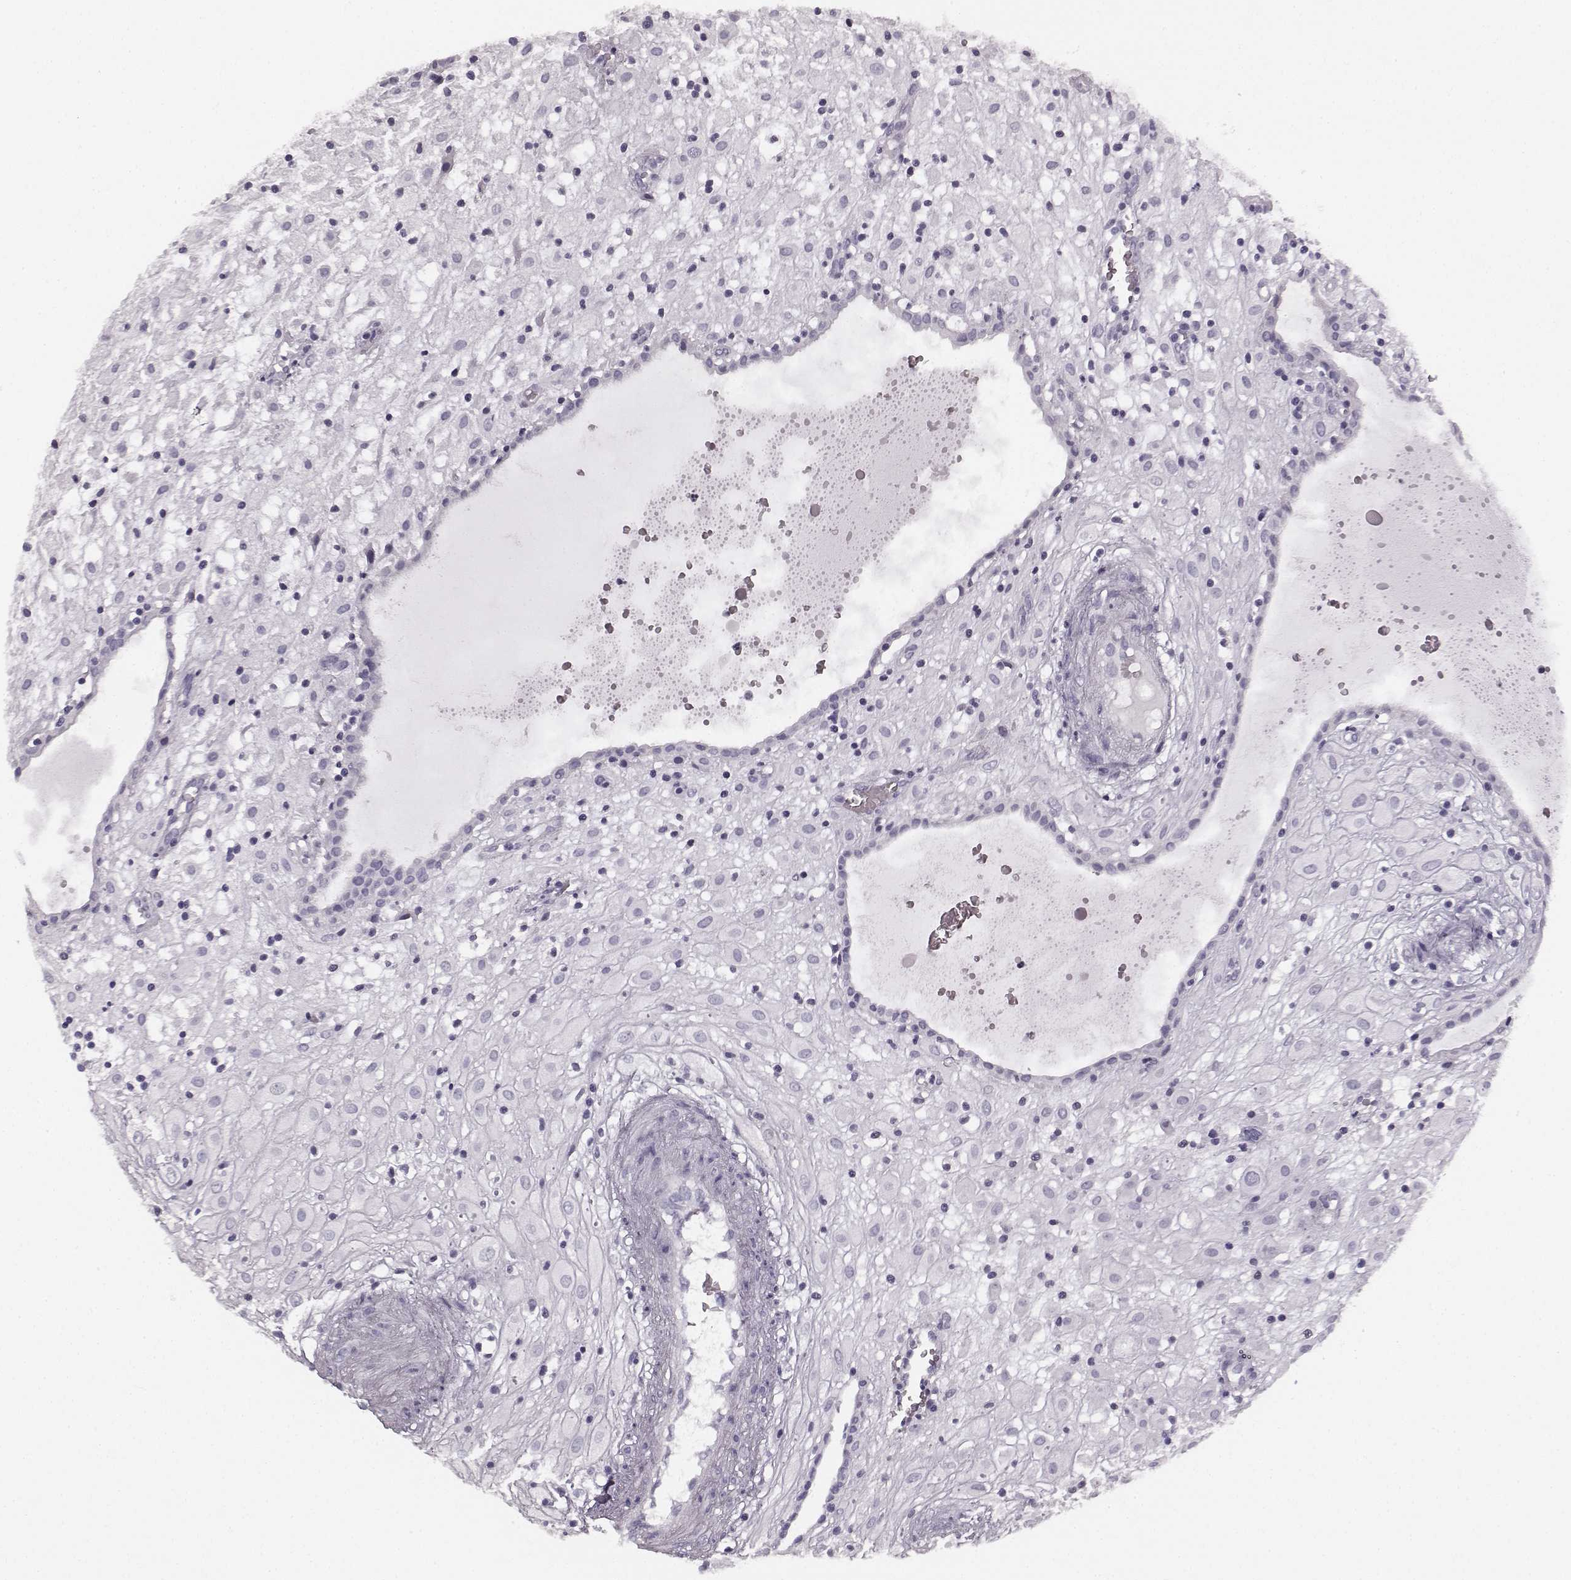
{"staining": {"intensity": "negative", "quantity": "none", "location": "none"}, "tissue": "placenta", "cell_type": "Decidual cells", "image_type": "normal", "snomed": [{"axis": "morphology", "description": "Normal tissue, NOS"}, {"axis": "topography", "description": "Placenta"}], "caption": "Immunohistochemistry photomicrograph of benign placenta stained for a protein (brown), which reveals no staining in decidual cells. The staining is performed using DAB brown chromogen with nuclei counter-stained in using hematoxylin.", "gene": "TMPRSS15", "patient": {"sex": "female", "age": 24}}